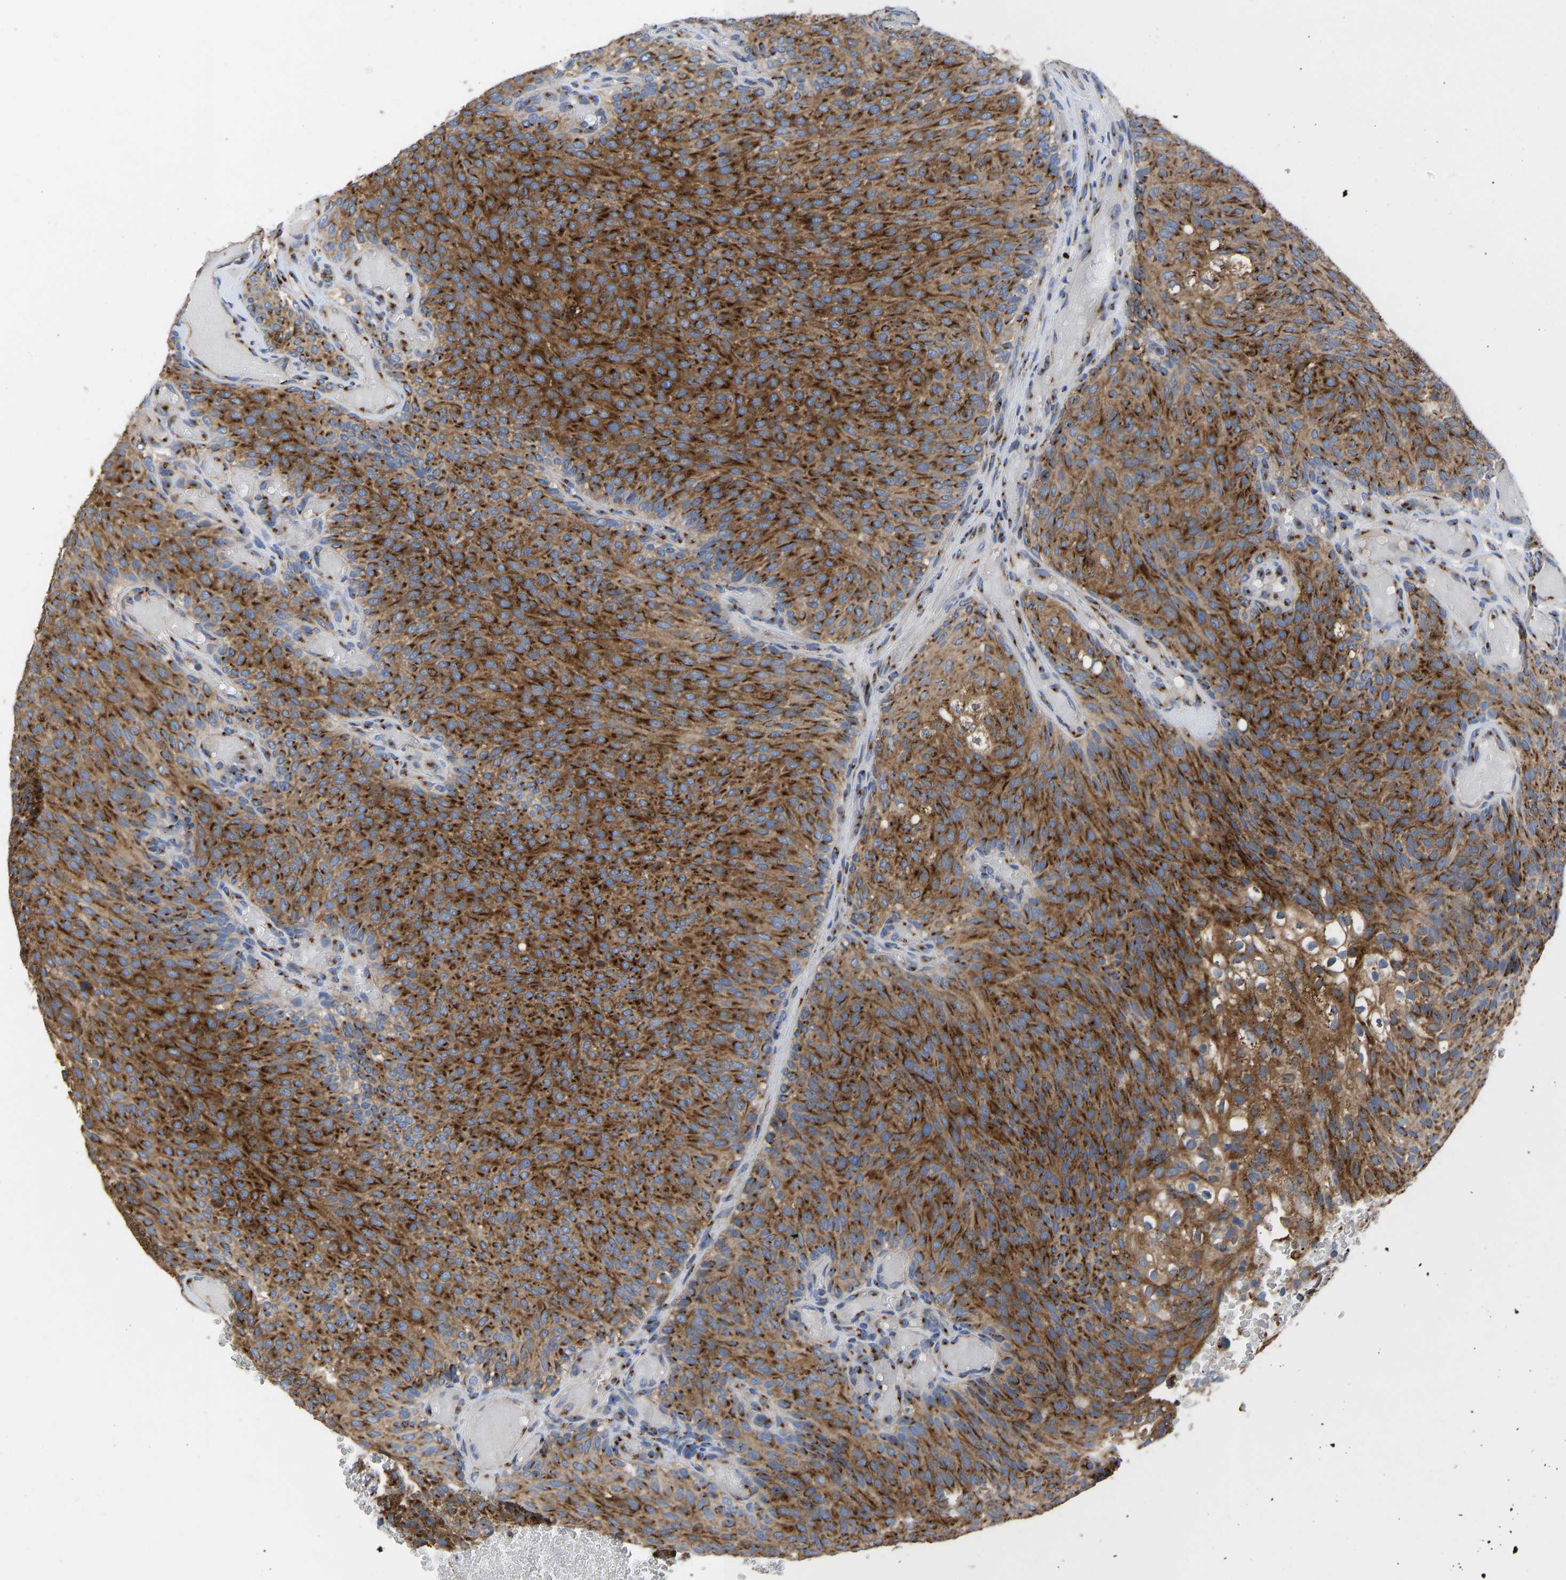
{"staining": {"intensity": "strong", "quantity": ">75%", "location": "cytoplasmic/membranous"}, "tissue": "urothelial cancer", "cell_type": "Tumor cells", "image_type": "cancer", "snomed": [{"axis": "morphology", "description": "Urothelial carcinoma, Low grade"}, {"axis": "topography", "description": "Urinary bladder"}], "caption": "Protein expression analysis of urothelial cancer shows strong cytoplasmic/membranous expression in approximately >75% of tumor cells.", "gene": "TMEM87A", "patient": {"sex": "male", "age": 78}}